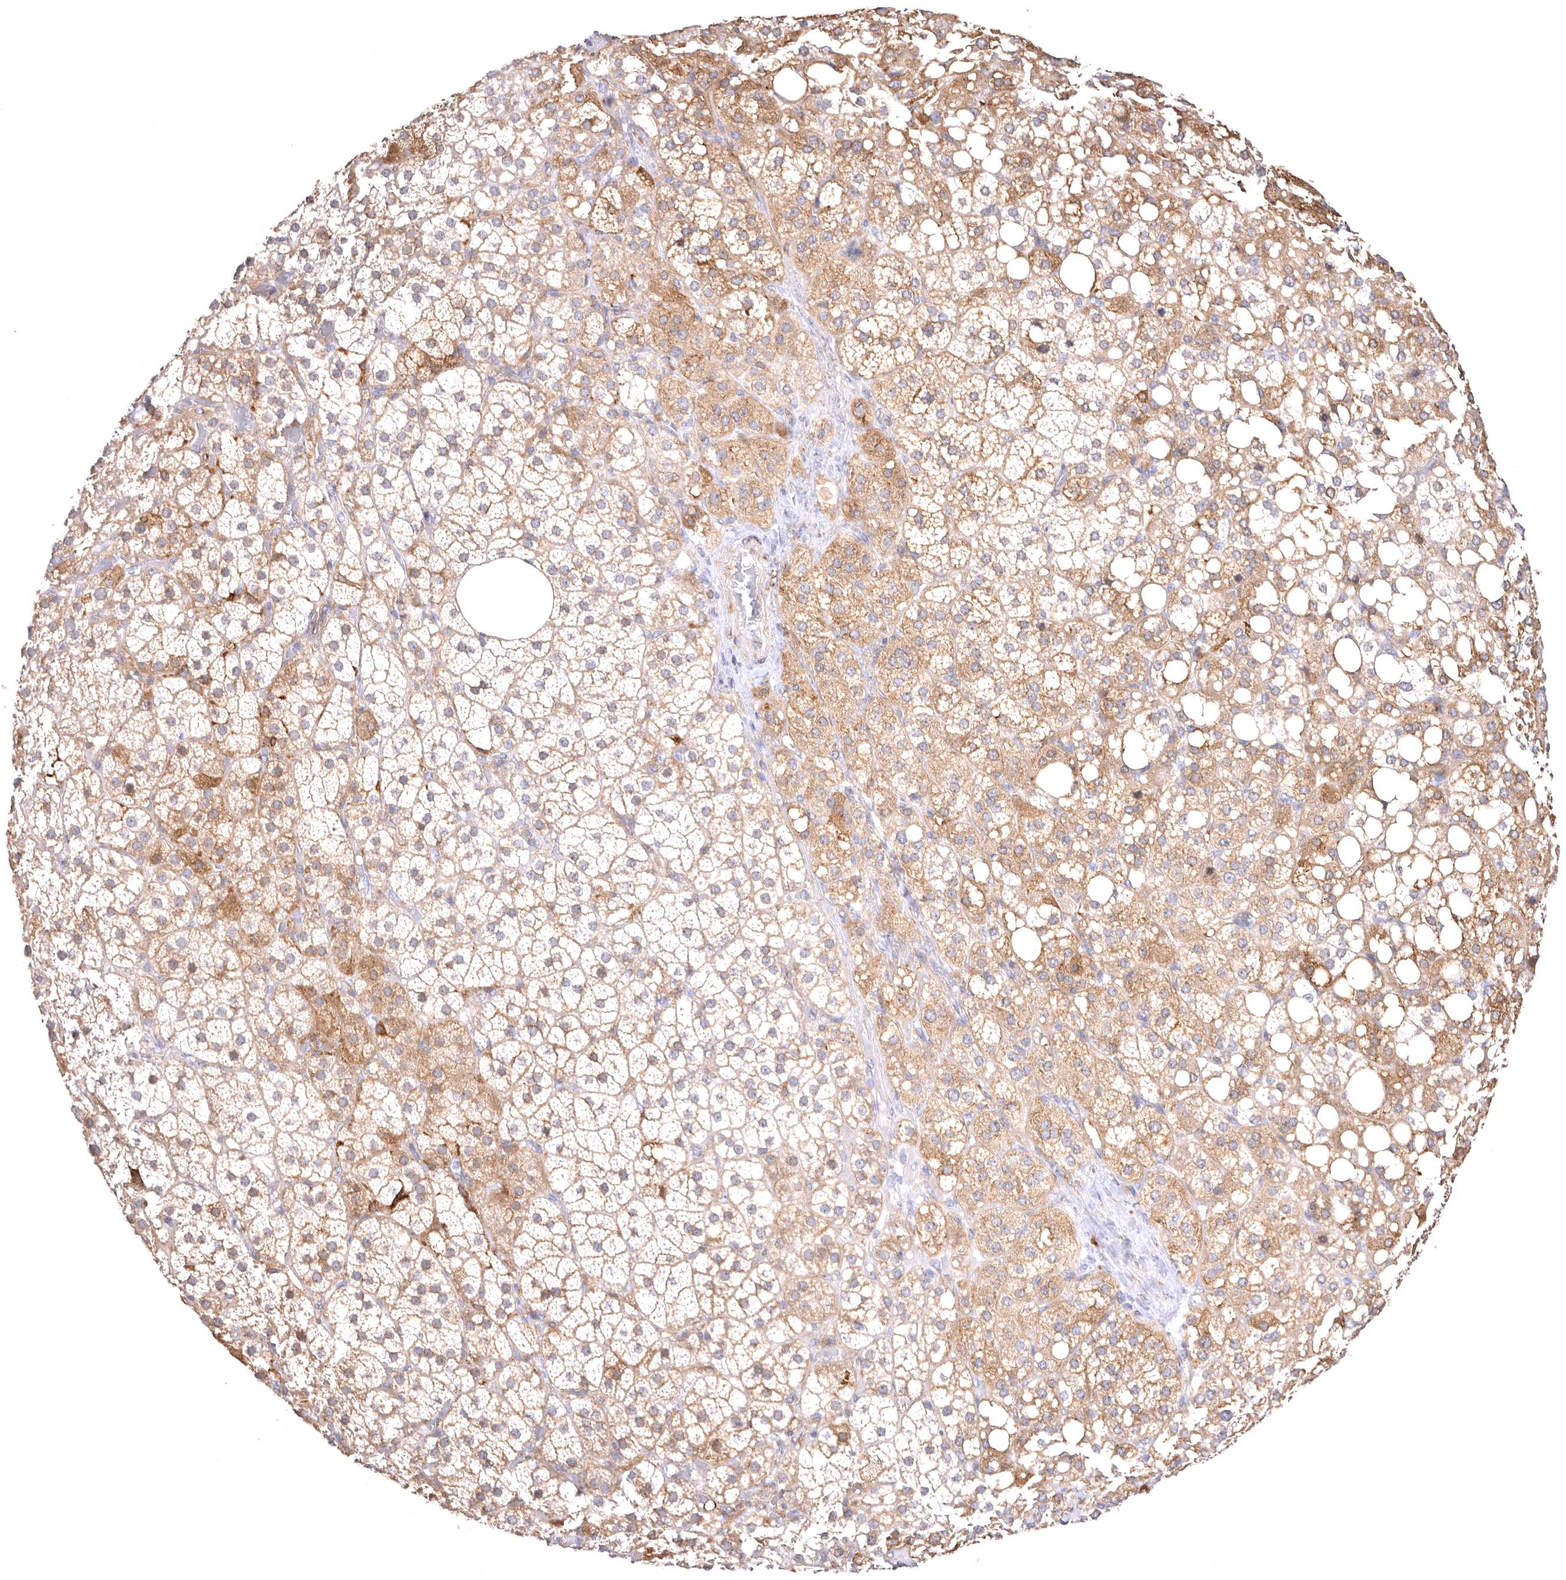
{"staining": {"intensity": "moderate", "quantity": ">75%", "location": "cytoplasmic/membranous"}, "tissue": "adrenal gland", "cell_type": "Glandular cells", "image_type": "normal", "snomed": [{"axis": "morphology", "description": "Normal tissue, NOS"}, {"axis": "topography", "description": "Adrenal gland"}], "caption": "Moderate cytoplasmic/membranous protein positivity is present in about >75% of glandular cells in adrenal gland. Nuclei are stained in blue.", "gene": "VPS45", "patient": {"sex": "female", "age": 59}}